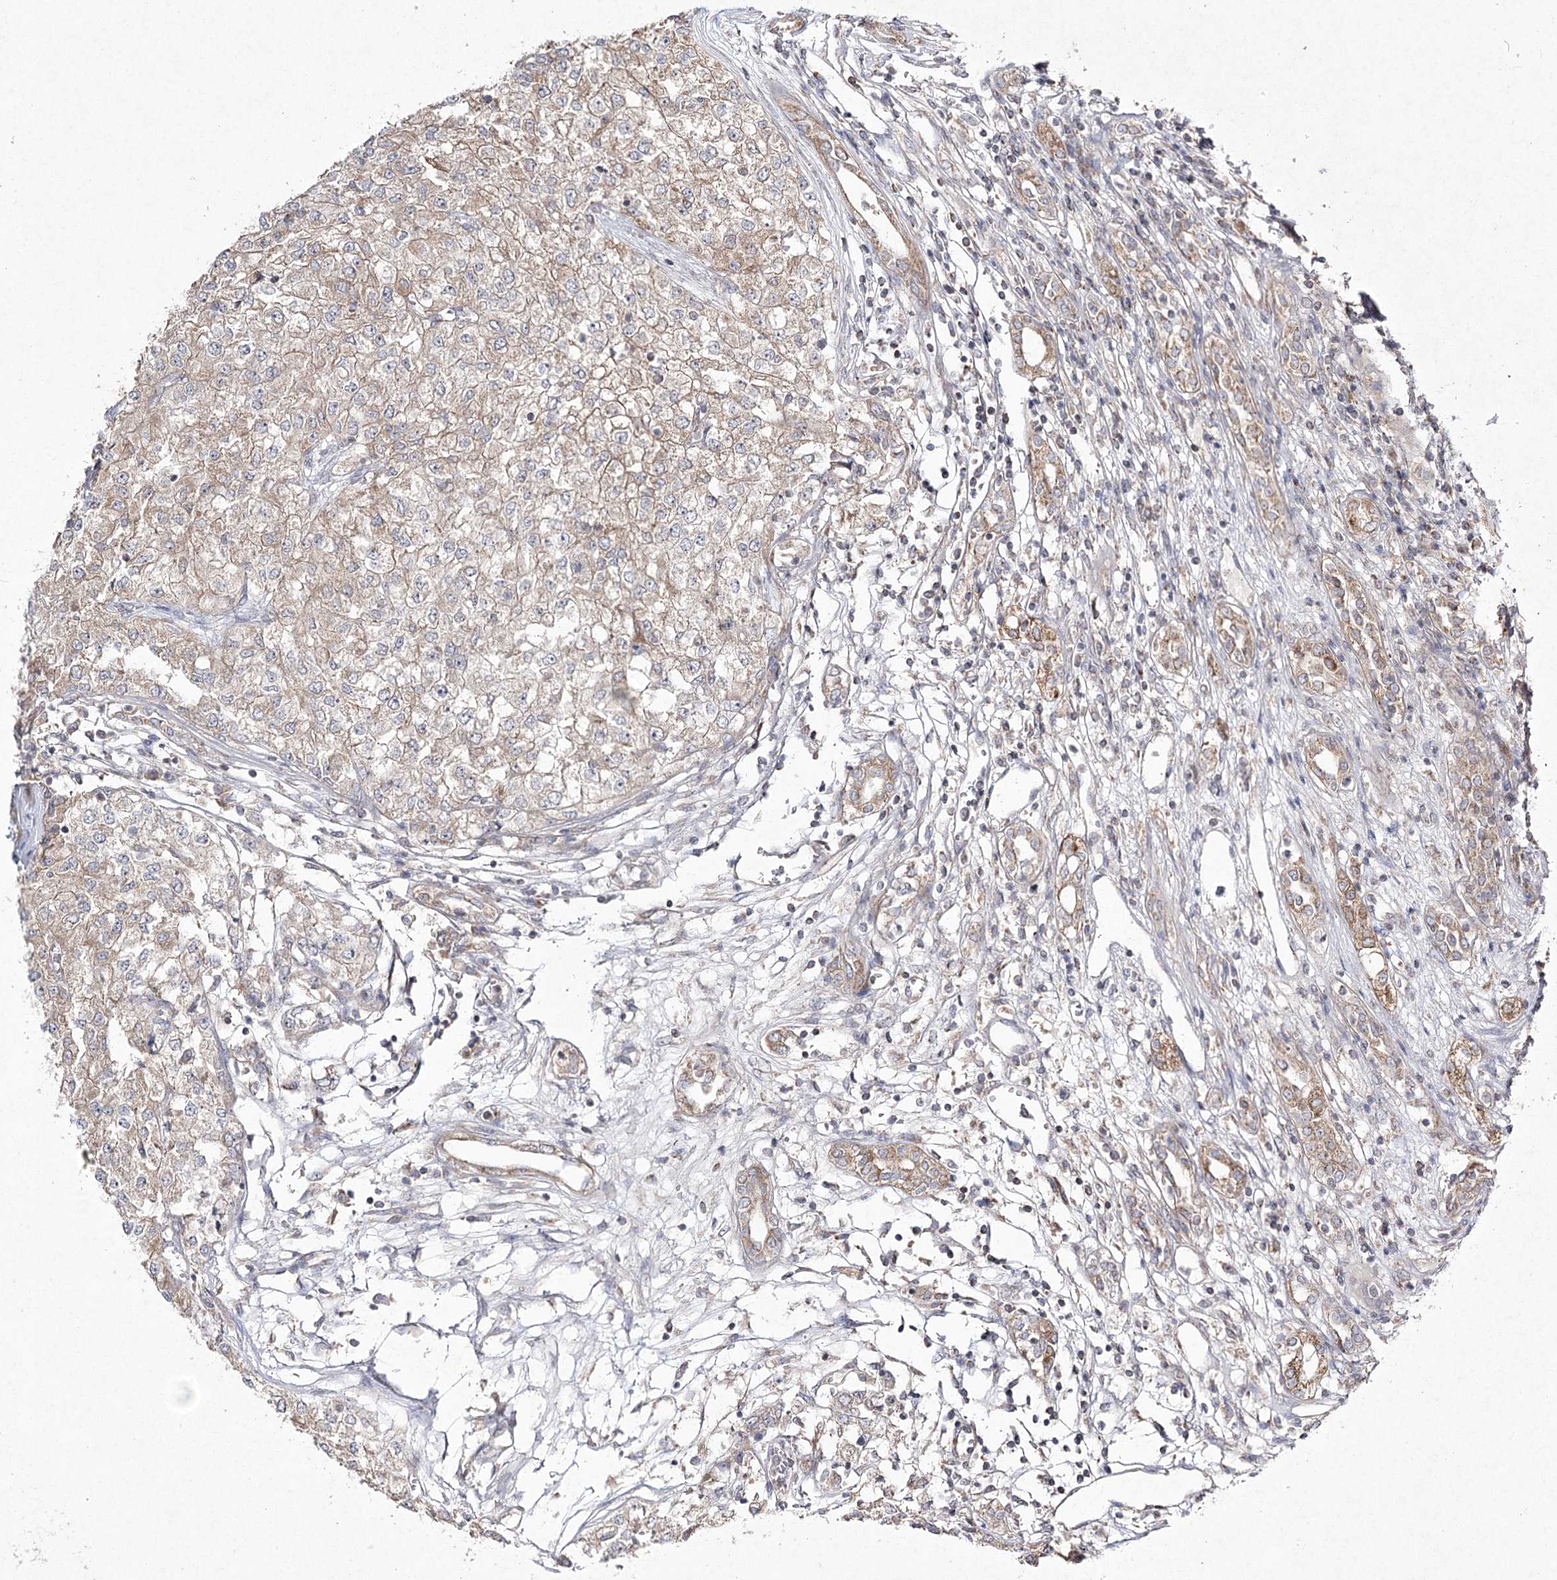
{"staining": {"intensity": "weak", "quantity": "<25%", "location": "cytoplasmic/membranous"}, "tissue": "renal cancer", "cell_type": "Tumor cells", "image_type": "cancer", "snomed": [{"axis": "morphology", "description": "Adenocarcinoma, NOS"}, {"axis": "topography", "description": "Kidney"}], "caption": "Adenocarcinoma (renal) was stained to show a protein in brown. There is no significant positivity in tumor cells.", "gene": "FANCL", "patient": {"sex": "female", "age": 54}}